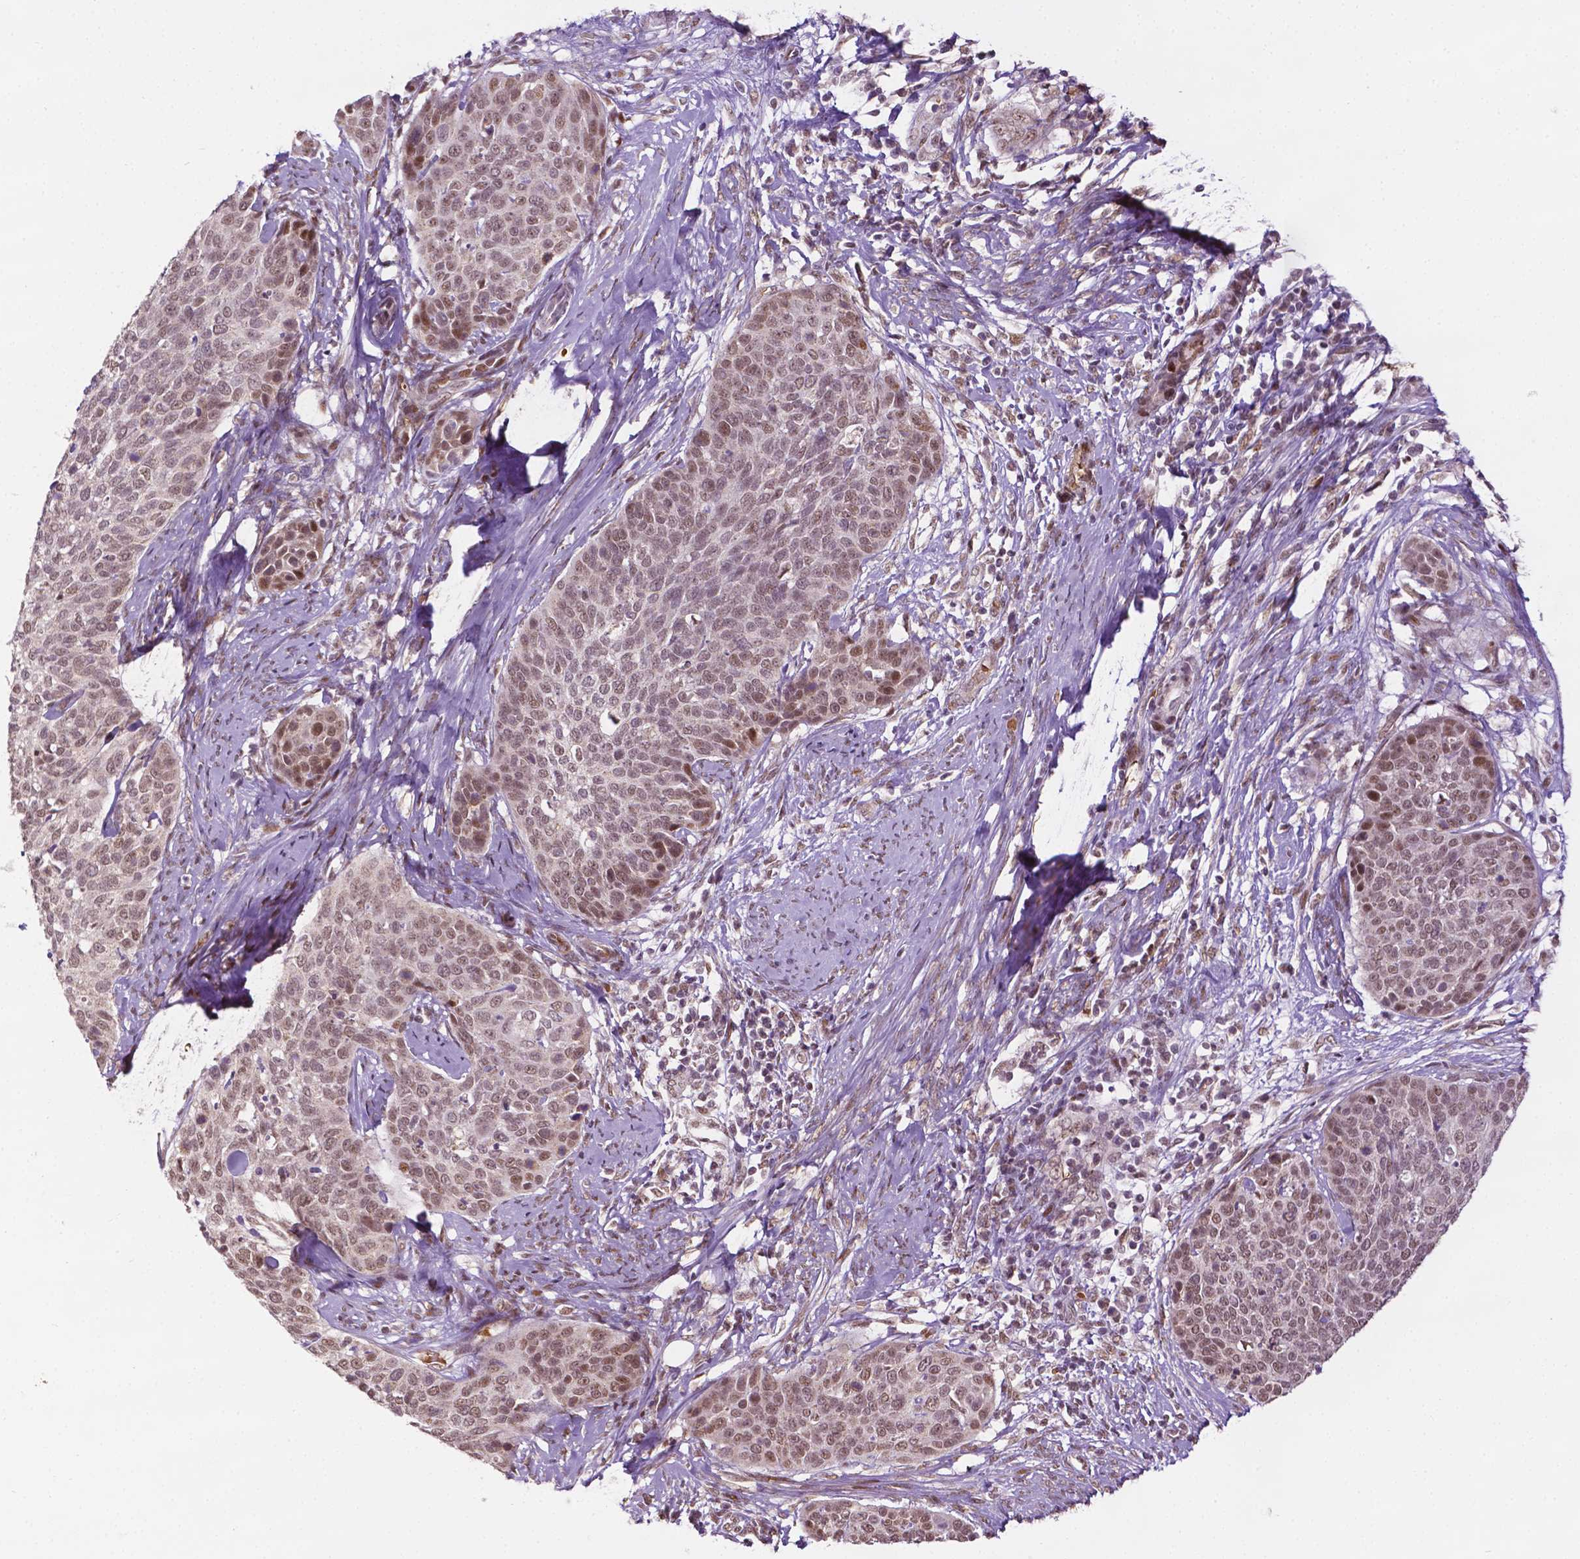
{"staining": {"intensity": "moderate", "quantity": ">75%", "location": "nuclear"}, "tissue": "cervical cancer", "cell_type": "Tumor cells", "image_type": "cancer", "snomed": [{"axis": "morphology", "description": "Squamous cell carcinoma, NOS"}, {"axis": "topography", "description": "Cervix"}], "caption": "A high-resolution image shows IHC staining of squamous cell carcinoma (cervical), which displays moderate nuclear positivity in approximately >75% of tumor cells. The staining is performed using DAB brown chromogen to label protein expression. The nuclei are counter-stained blue using hematoxylin.", "gene": "ZNF41", "patient": {"sex": "female", "age": 69}}